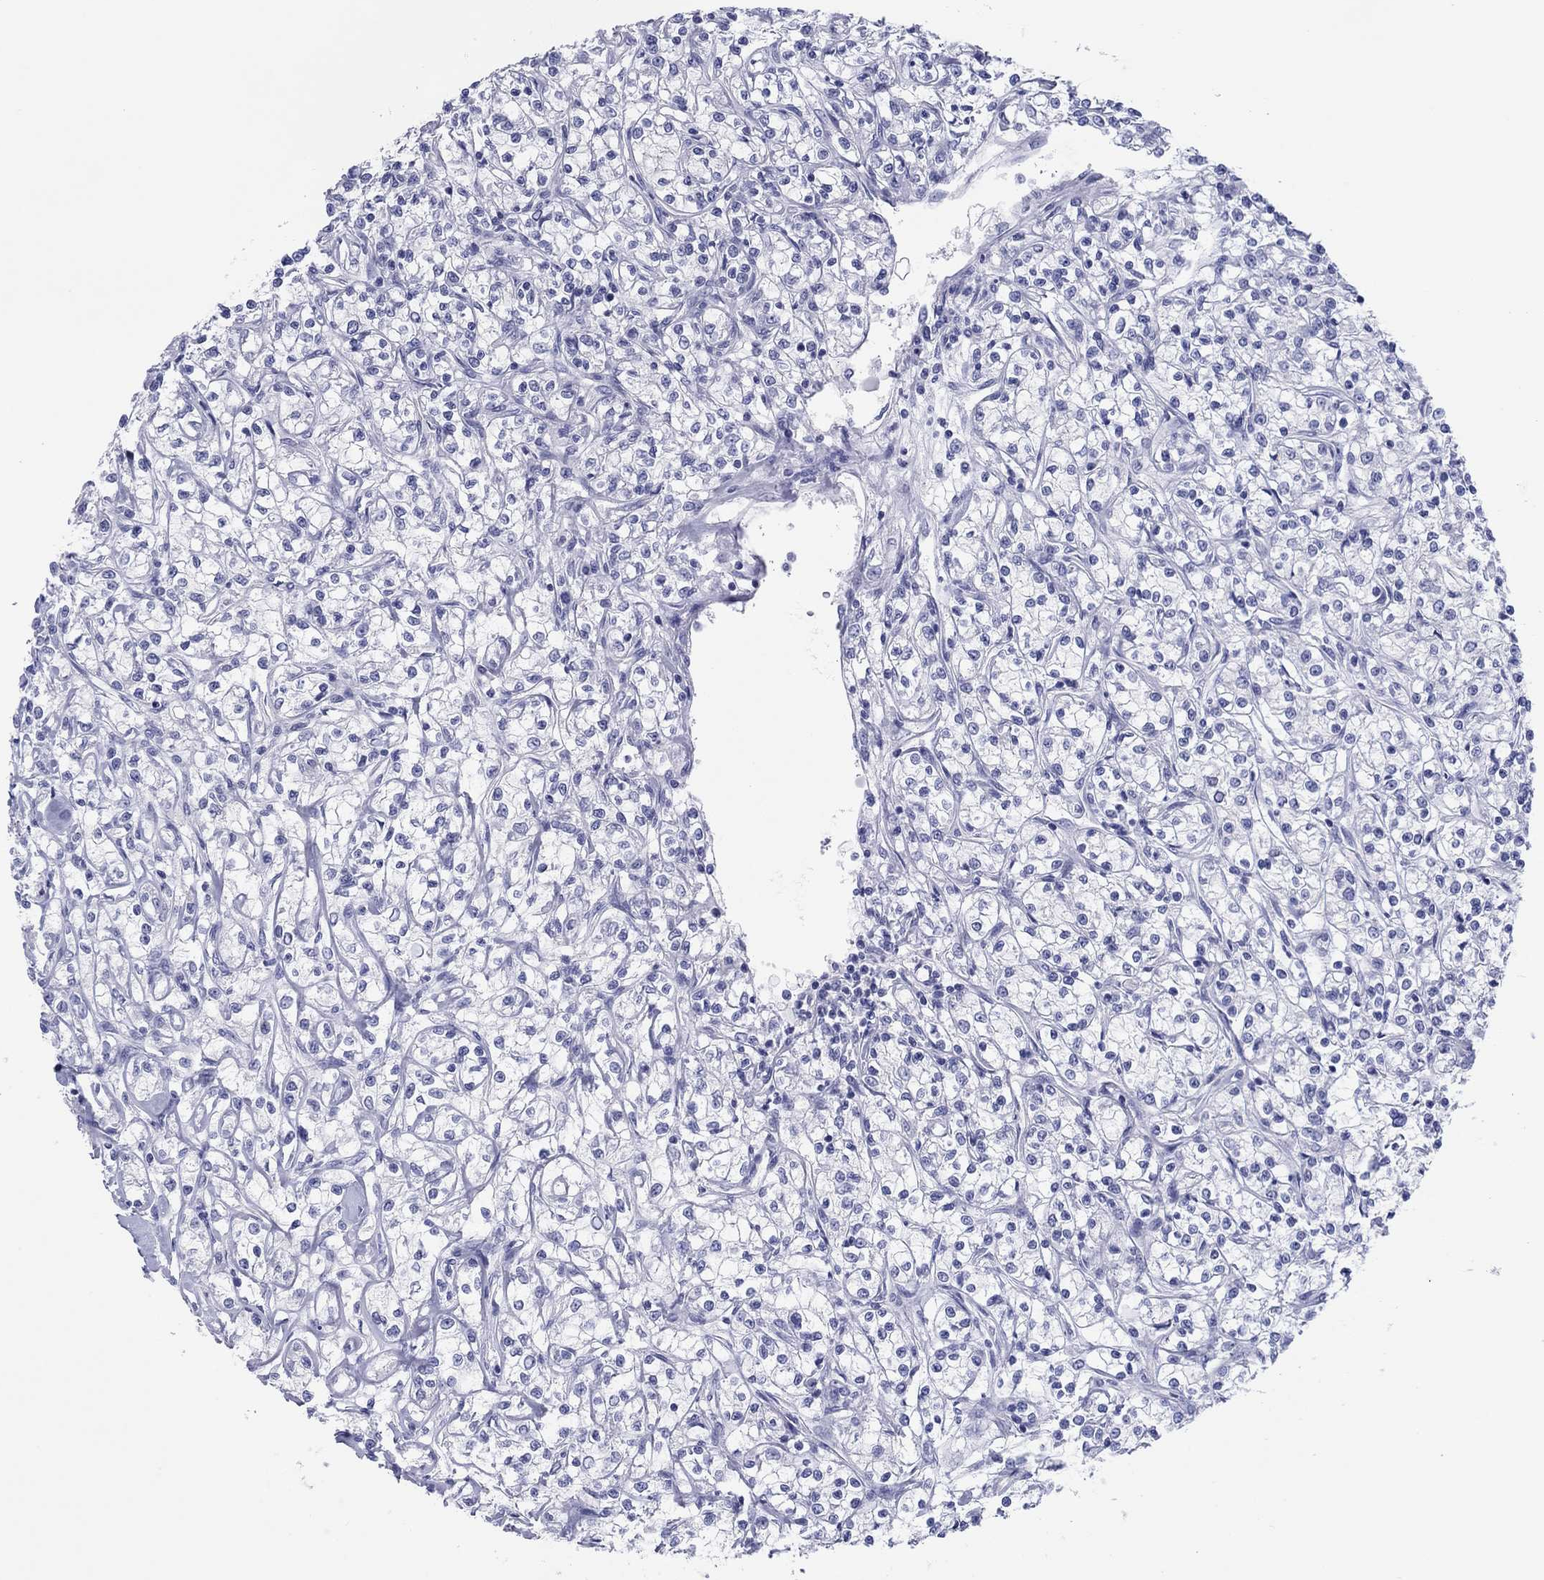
{"staining": {"intensity": "negative", "quantity": "none", "location": "none"}, "tissue": "renal cancer", "cell_type": "Tumor cells", "image_type": "cancer", "snomed": [{"axis": "morphology", "description": "Adenocarcinoma, NOS"}, {"axis": "topography", "description": "Kidney"}], "caption": "This micrograph is of renal adenocarcinoma stained with IHC to label a protein in brown with the nuclei are counter-stained blue. There is no positivity in tumor cells.", "gene": "ERICH3", "patient": {"sex": "female", "age": 59}}